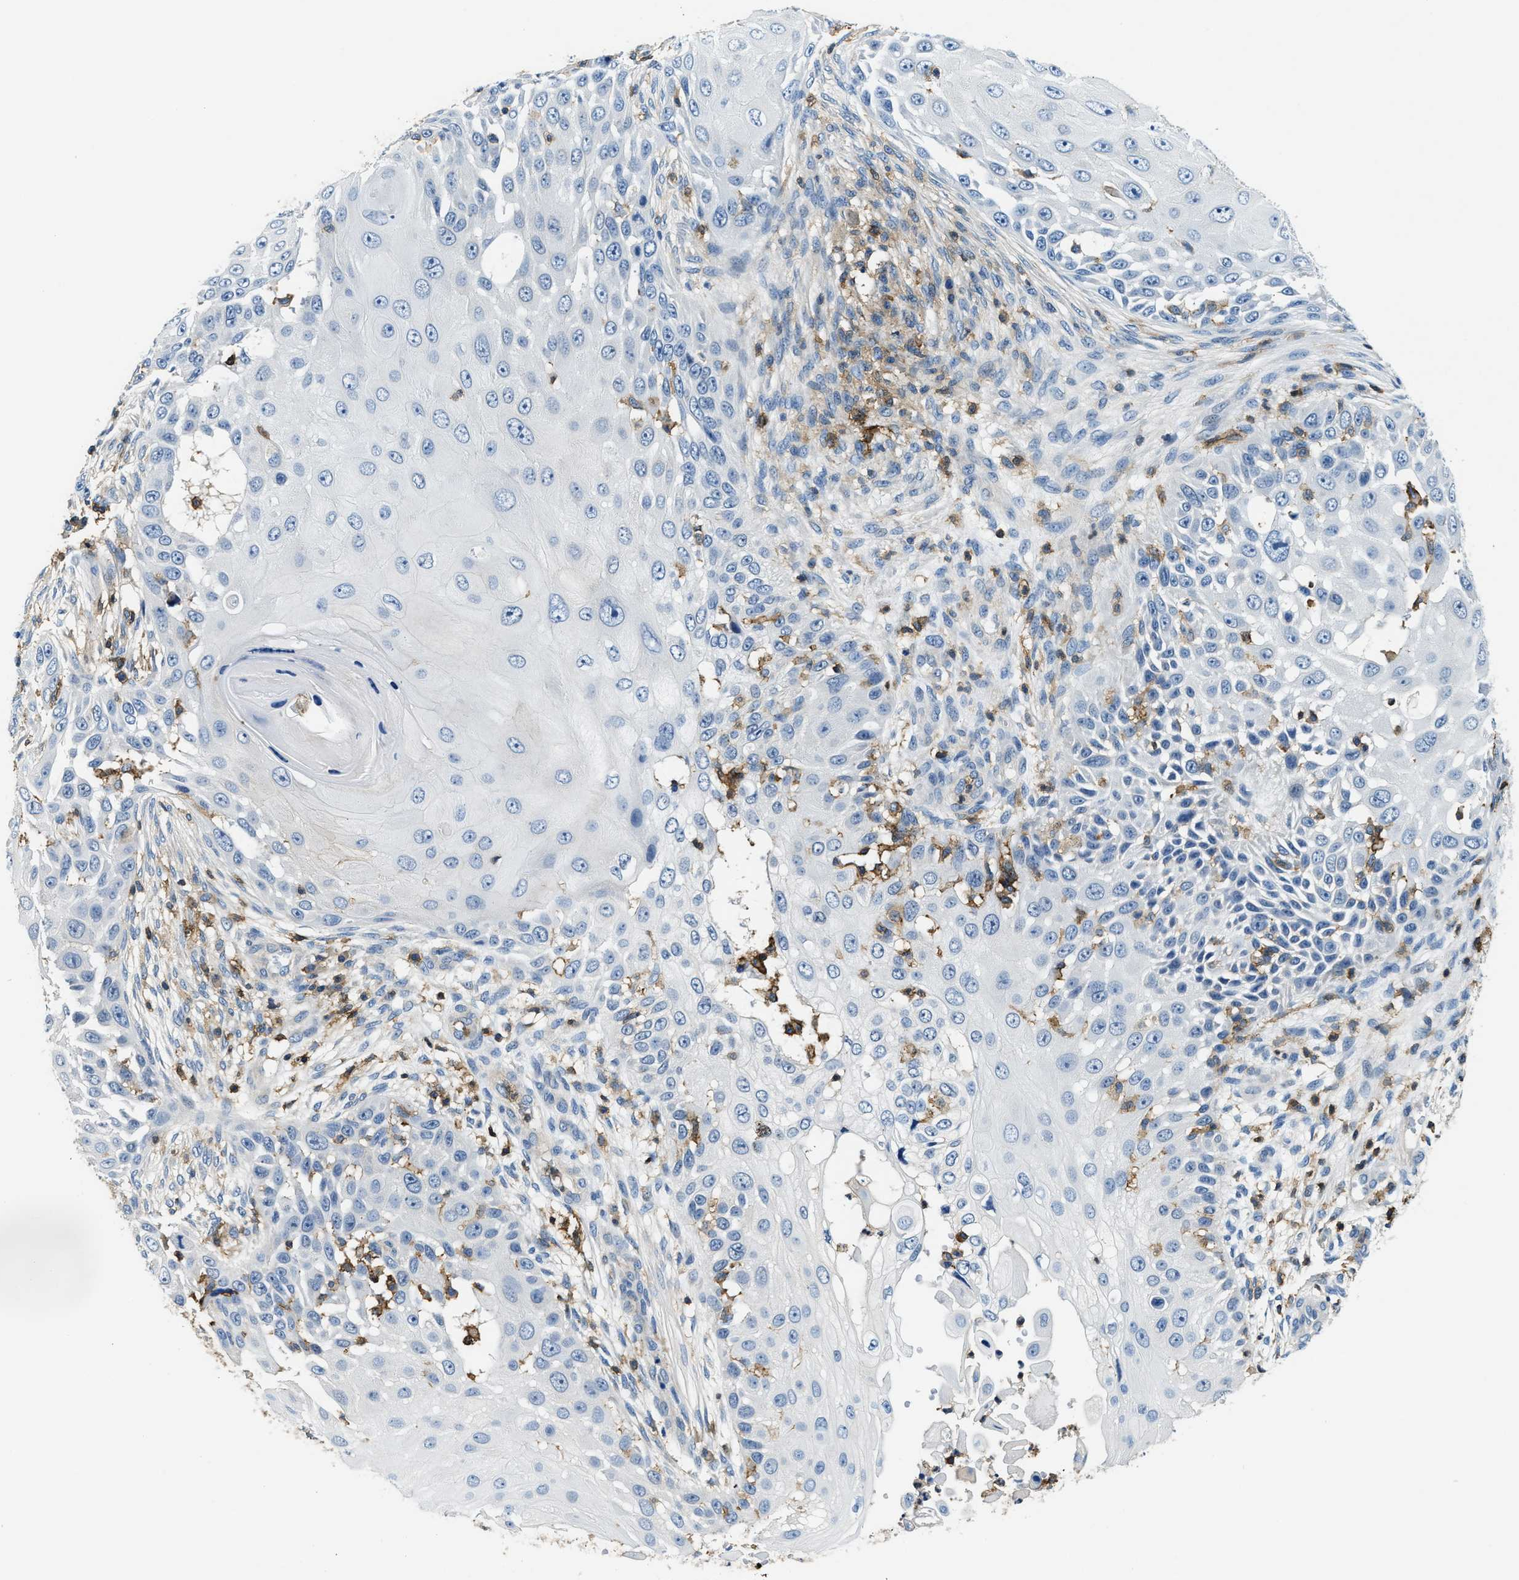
{"staining": {"intensity": "negative", "quantity": "none", "location": "none"}, "tissue": "skin cancer", "cell_type": "Tumor cells", "image_type": "cancer", "snomed": [{"axis": "morphology", "description": "Squamous cell carcinoma, NOS"}, {"axis": "topography", "description": "Skin"}], "caption": "Squamous cell carcinoma (skin) stained for a protein using immunohistochemistry exhibits no expression tumor cells.", "gene": "MYO1G", "patient": {"sex": "female", "age": 44}}